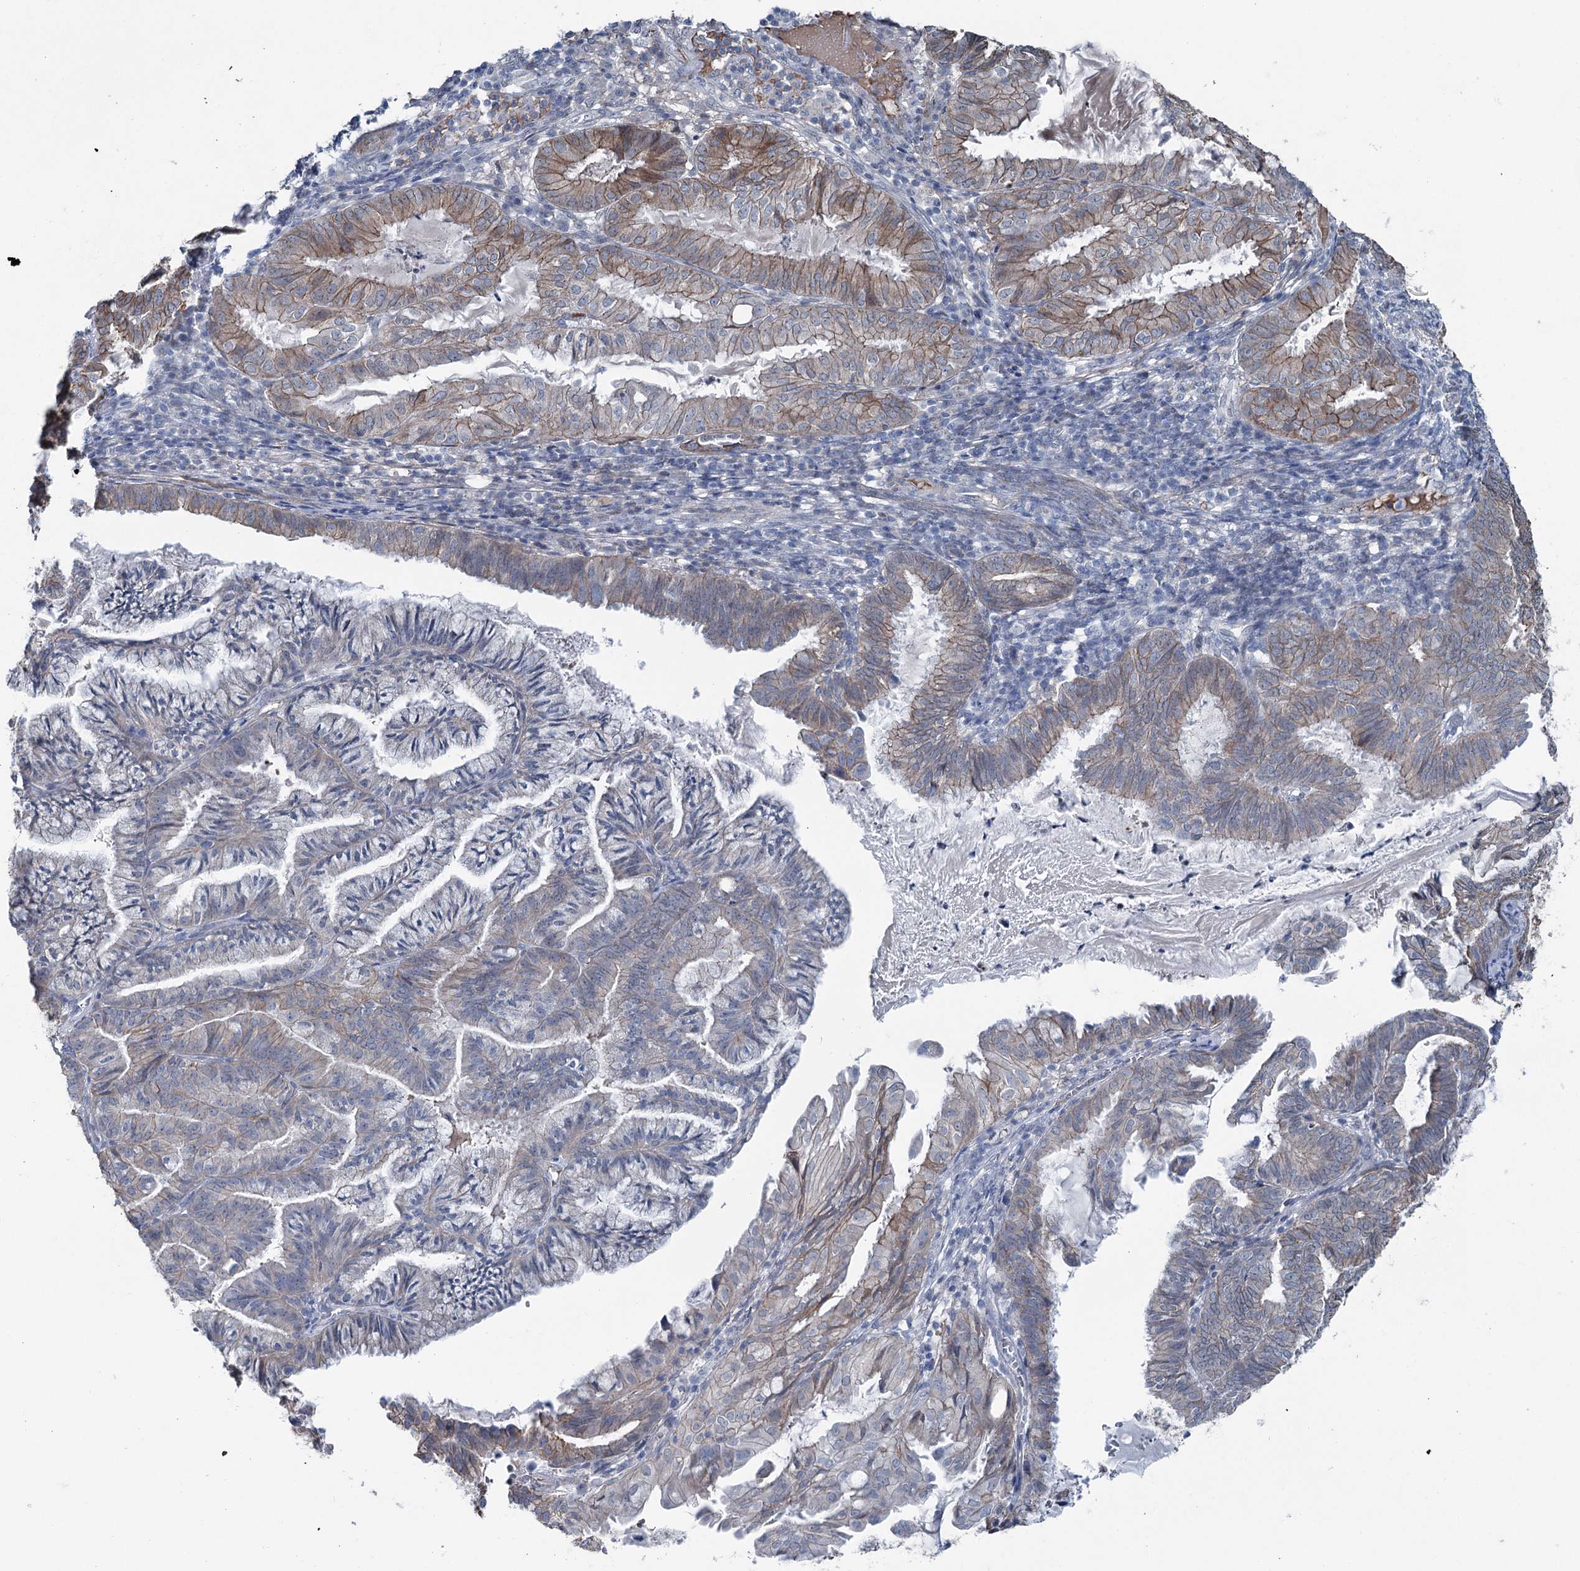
{"staining": {"intensity": "moderate", "quantity": "25%-75%", "location": "cytoplasmic/membranous"}, "tissue": "endometrial cancer", "cell_type": "Tumor cells", "image_type": "cancer", "snomed": [{"axis": "morphology", "description": "Adenocarcinoma, NOS"}, {"axis": "topography", "description": "Endometrium"}], "caption": "Moderate cytoplasmic/membranous staining for a protein is appreciated in approximately 25%-75% of tumor cells of endometrial cancer (adenocarcinoma) using IHC.", "gene": "FAM120B", "patient": {"sex": "female", "age": 86}}